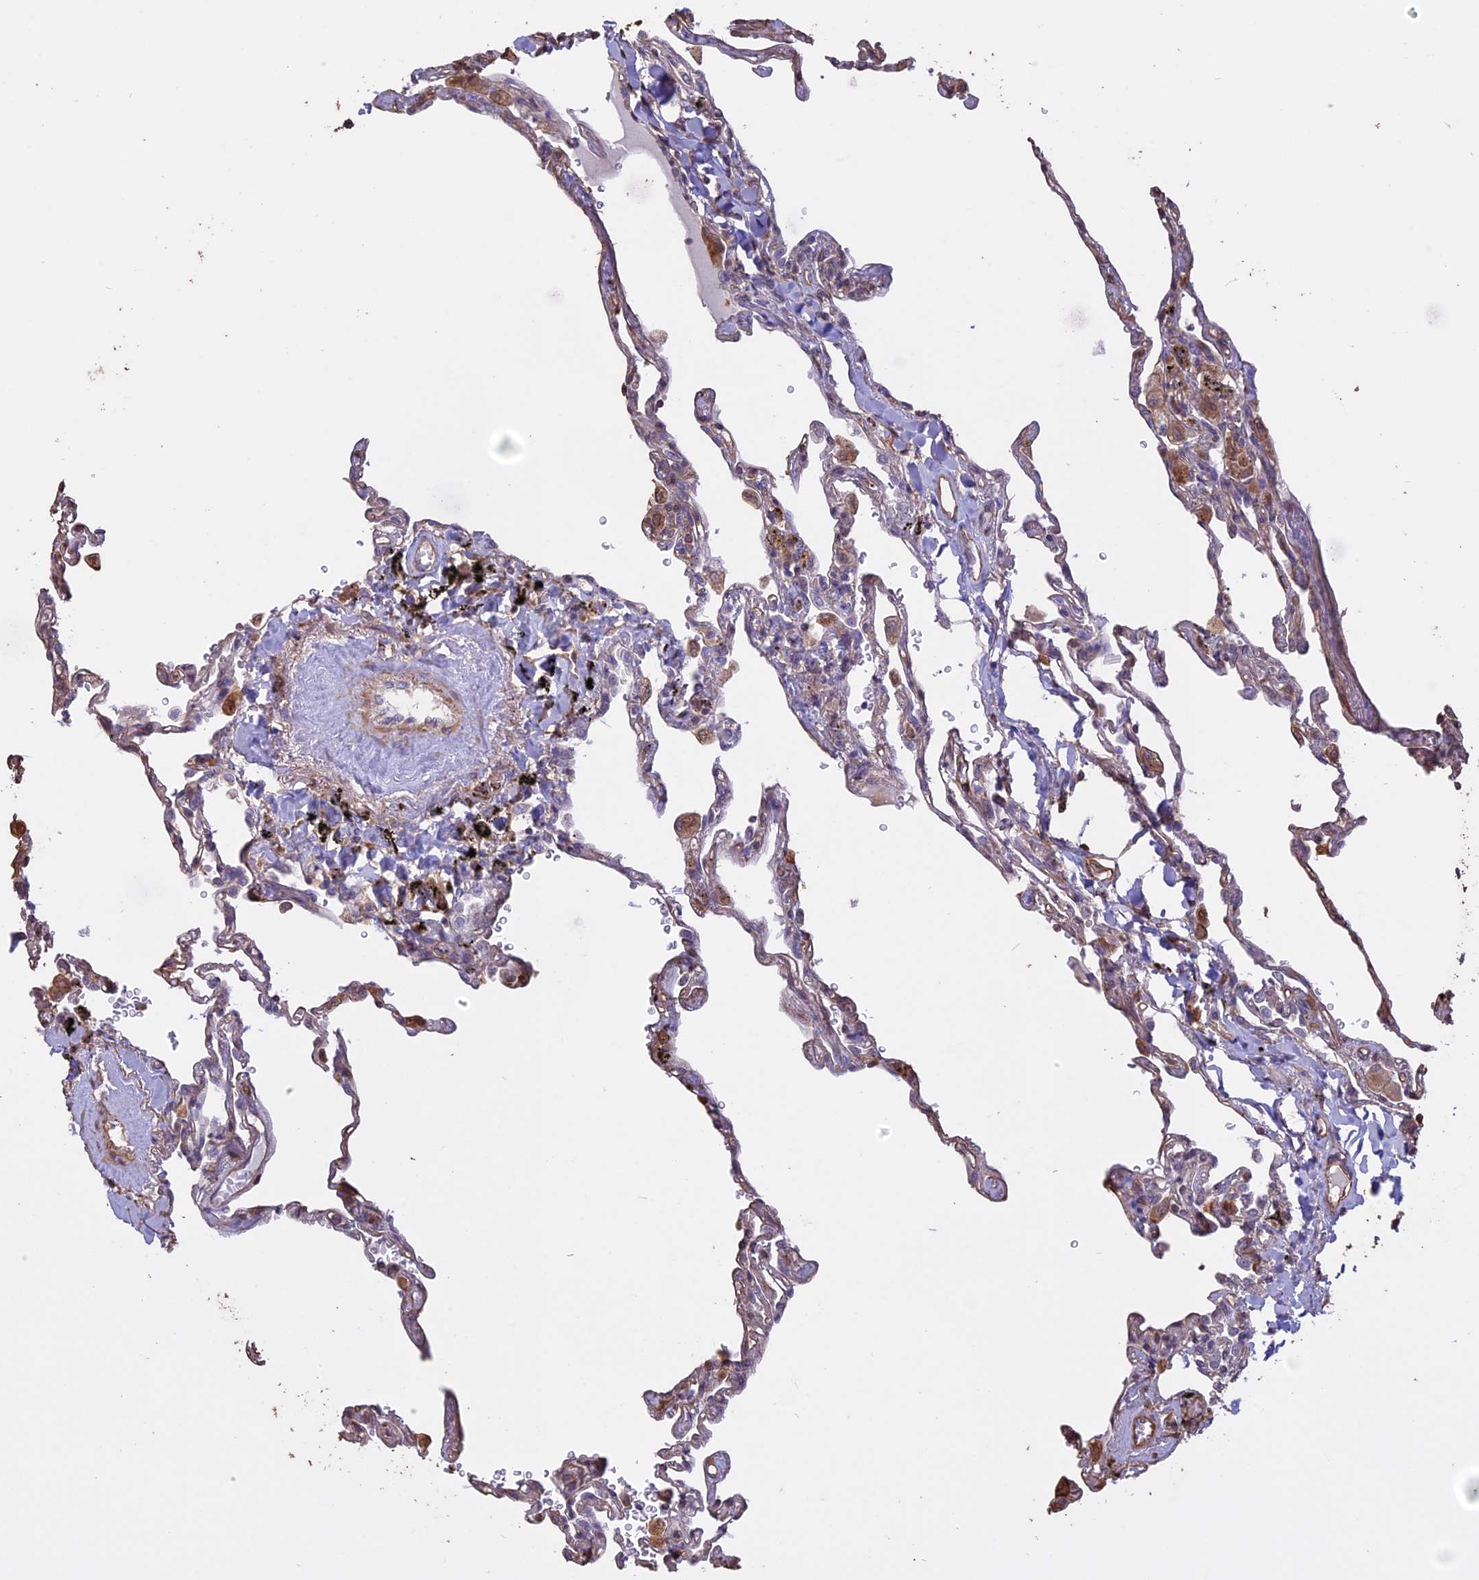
{"staining": {"intensity": "negative", "quantity": "none", "location": "none"}, "tissue": "lung", "cell_type": "Alveolar cells", "image_type": "normal", "snomed": [{"axis": "morphology", "description": "Normal tissue, NOS"}, {"axis": "topography", "description": "Lung"}], "caption": "Normal lung was stained to show a protein in brown. There is no significant positivity in alveolar cells. (Stains: DAB (3,3'-diaminobenzidine) IHC with hematoxylin counter stain, Microscopy: brightfield microscopy at high magnification).", "gene": "CCDC148", "patient": {"sex": "male", "age": 59}}